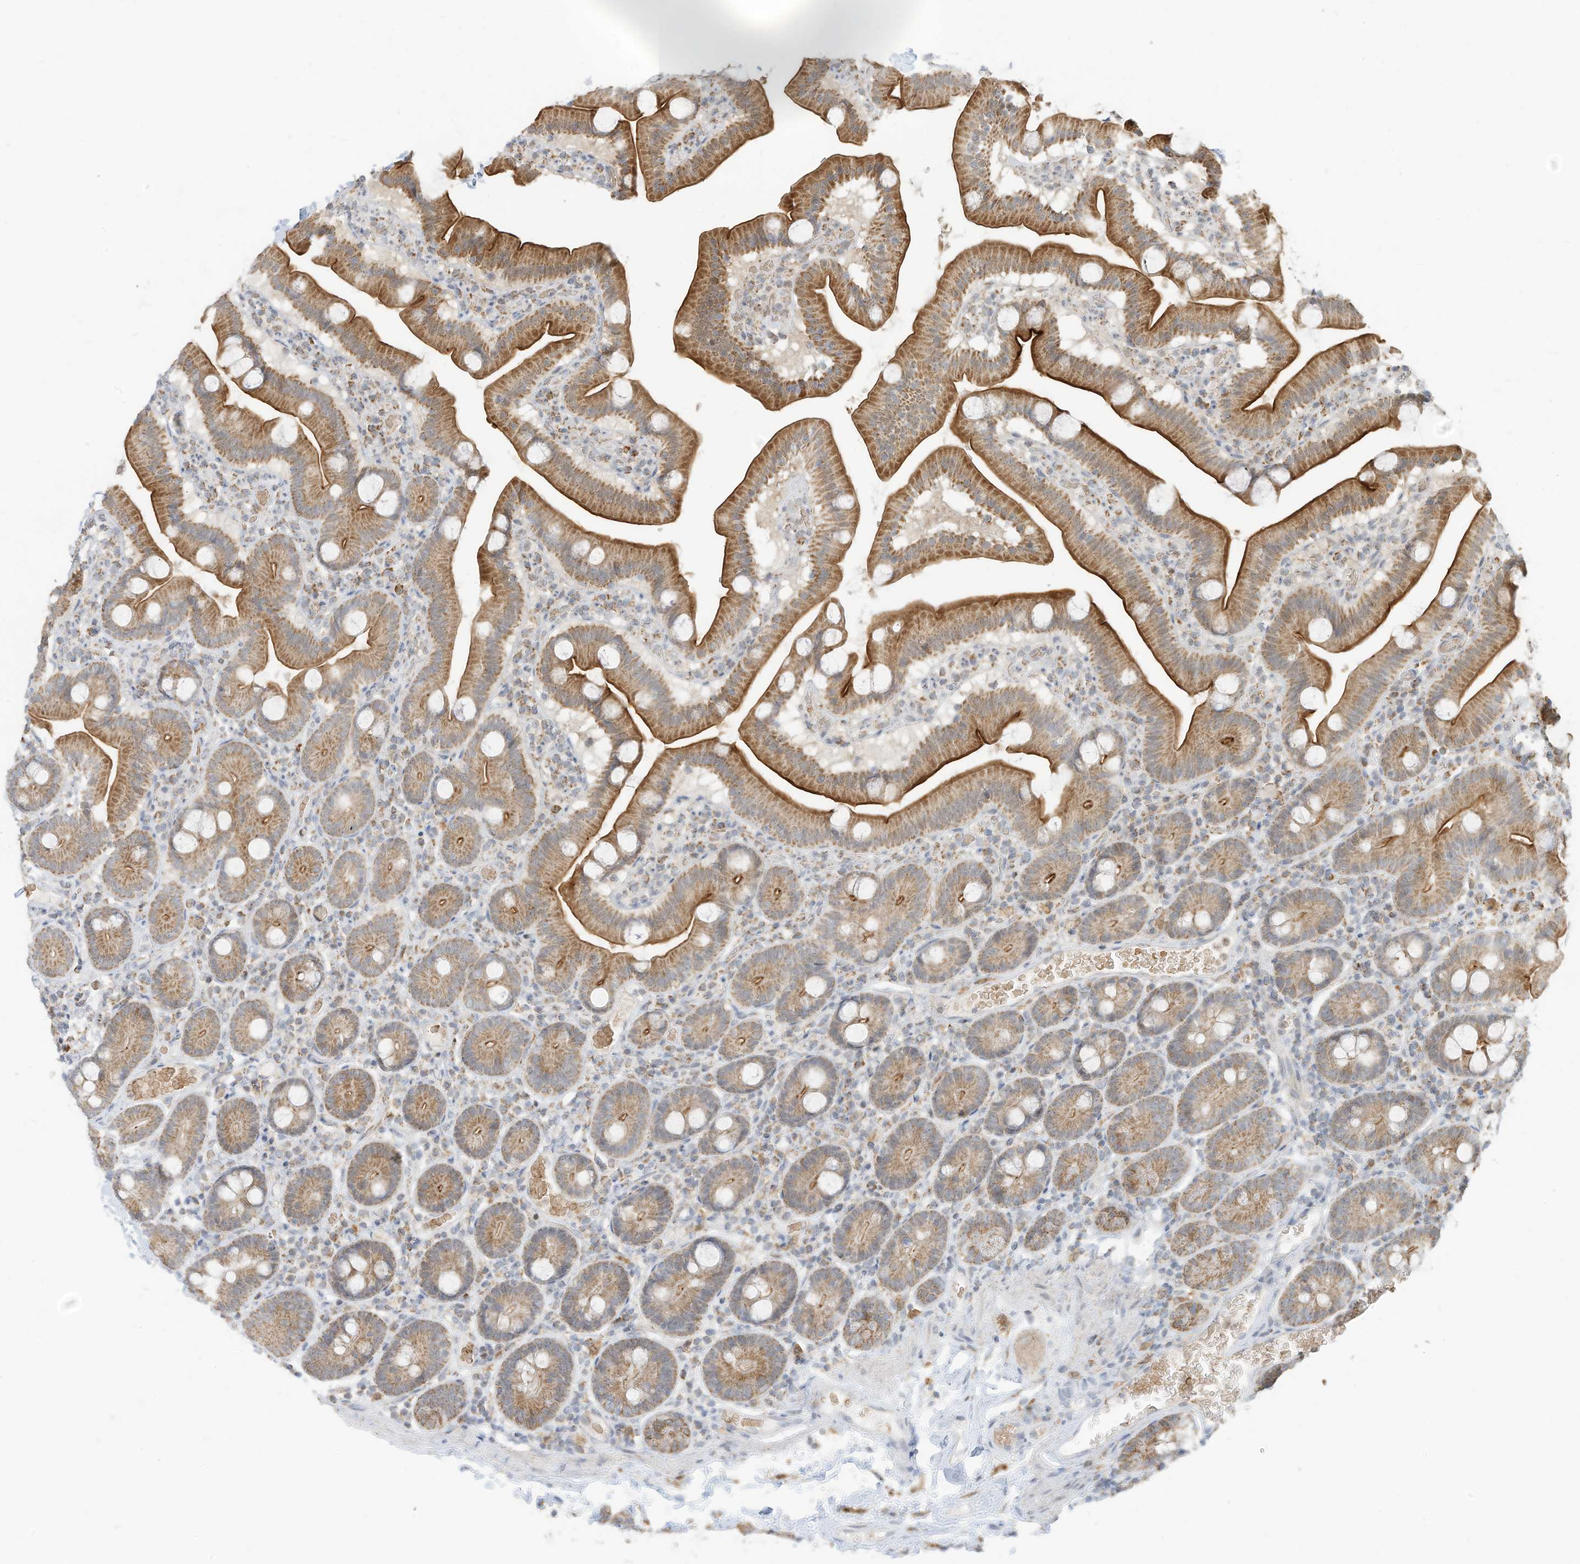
{"staining": {"intensity": "strong", "quantity": ">75%", "location": "cytoplasmic/membranous"}, "tissue": "duodenum", "cell_type": "Glandular cells", "image_type": "normal", "snomed": [{"axis": "morphology", "description": "Normal tissue, NOS"}, {"axis": "topography", "description": "Duodenum"}], "caption": "Immunohistochemical staining of normal duodenum reveals high levels of strong cytoplasmic/membranous staining in approximately >75% of glandular cells.", "gene": "MTUS2", "patient": {"sex": "male", "age": 55}}